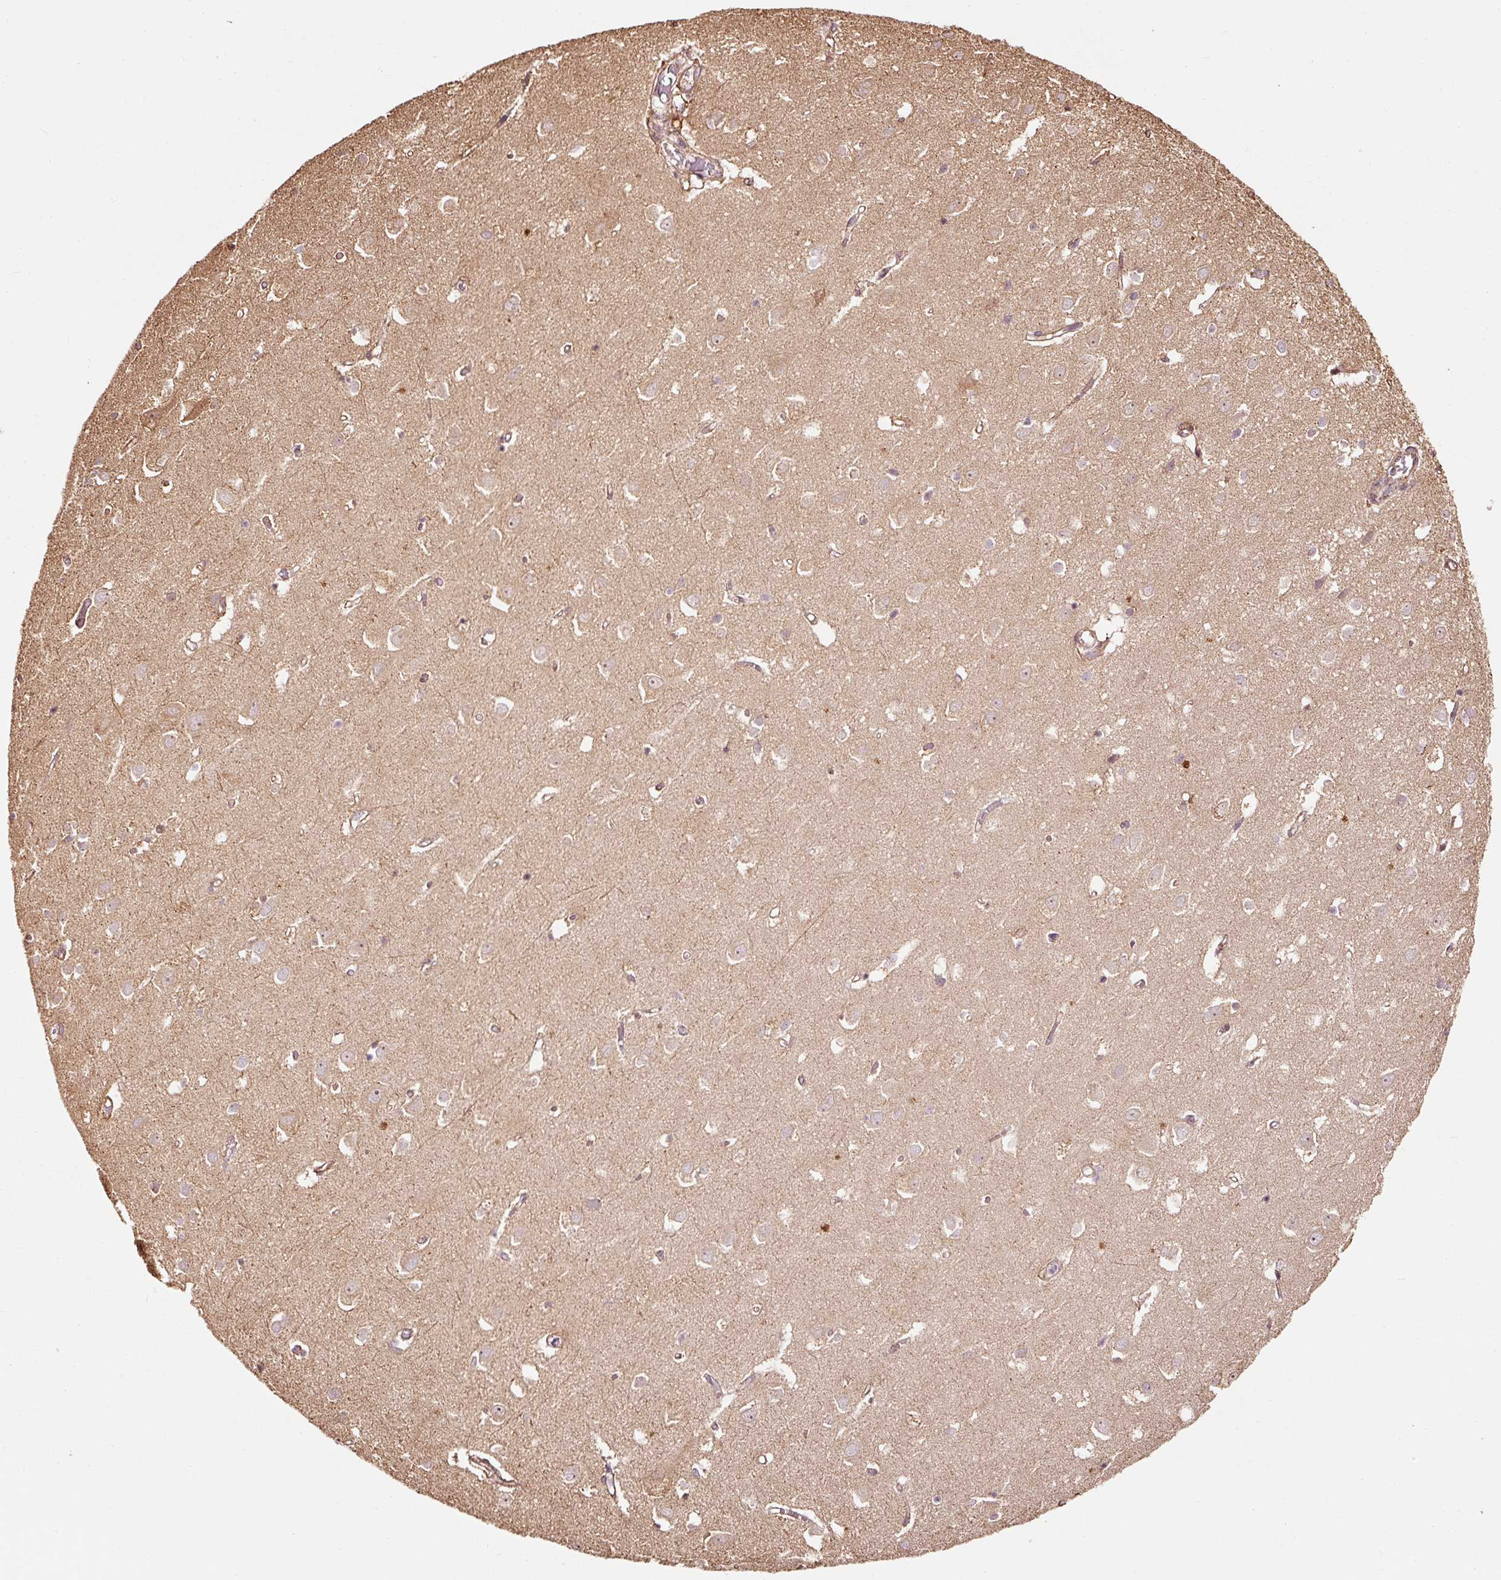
{"staining": {"intensity": "weak", "quantity": ">75%", "location": "cytoplasmic/membranous"}, "tissue": "cerebral cortex", "cell_type": "Endothelial cells", "image_type": "normal", "snomed": [{"axis": "morphology", "description": "Normal tissue, NOS"}, {"axis": "topography", "description": "Cerebral cortex"}], "caption": "Immunohistochemistry micrograph of normal human cerebral cortex stained for a protein (brown), which shows low levels of weak cytoplasmic/membranous expression in about >75% of endothelial cells.", "gene": "ETF1", "patient": {"sex": "male", "age": 70}}